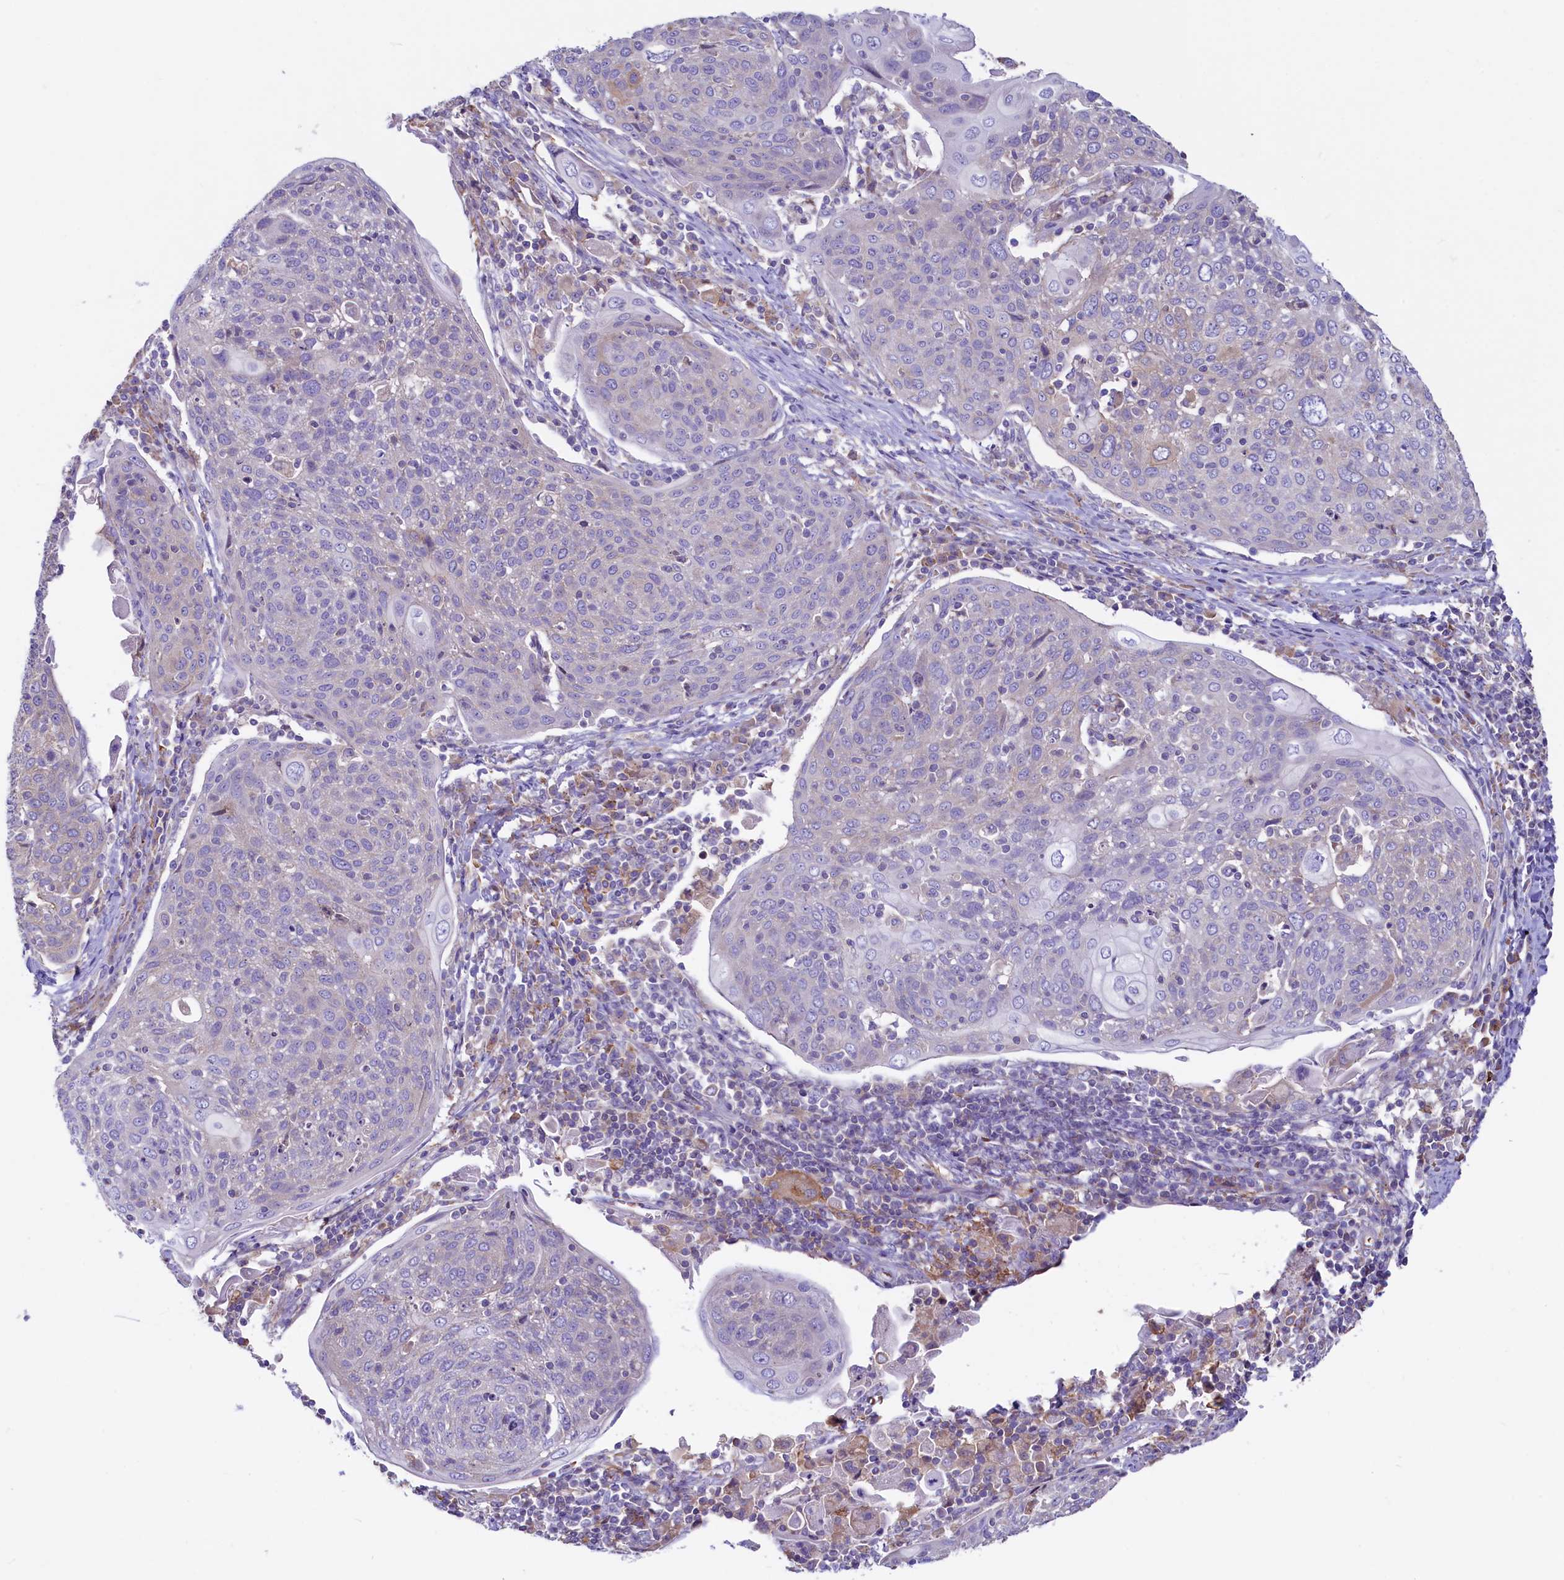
{"staining": {"intensity": "negative", "quantity": "none", "location": "none"}, "tissue": "cervical cancer", "cell_type": "Tumor cells", "image_type": "cancer", "snomed": [{"axis": "morphology", "description": "Squamous cell carcinoma, NOS"}, {"axis": "topography", "description": "Cervix"}], "caption": "Immunohistochemistry (IHC) image of cervical cancer (squamous cell carcinoma) stained for a protein (brown), which displays no expression in tumor cells.", "gene": "HPS6", "patient": {"sex": "female", "age": 67}}